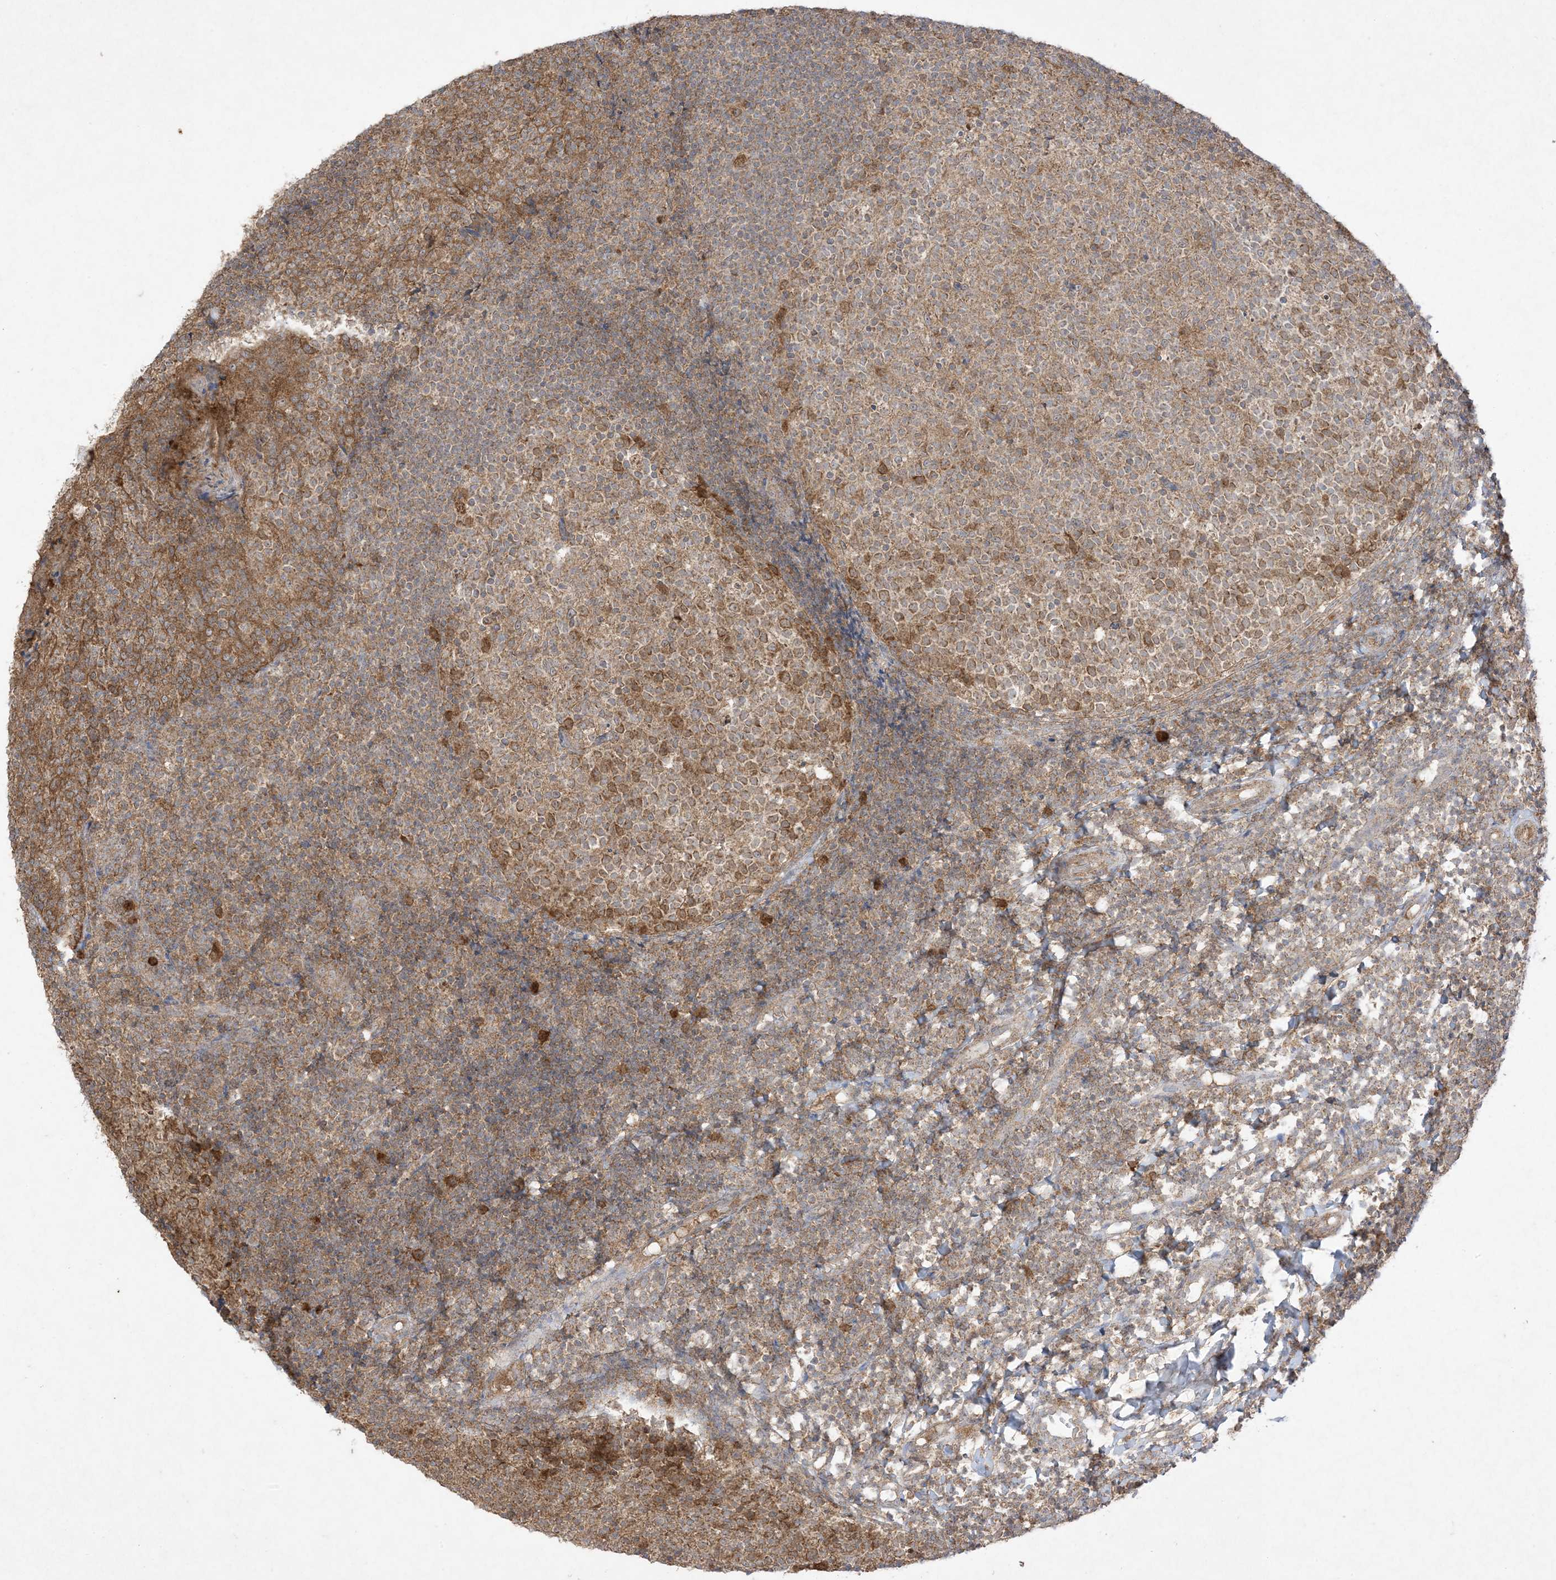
{"staining": {"intensity": "moderate", "quantity": ">75%", "location": "cytoplasmic/membranous"}, "tissue": "tonsil", "cell_type": "Germinal center cells", "image_type": "normal", "snomed": [{"axis": "morphology", "description": "Normal tissue, NOS"}, {"axis": "topography", "description": "Tonsil"}], "caption": "The micrograph exhibits immunohistochemical staining of unremarkable tonsil. There is moderate cytoplasmic/membranous staining is appreciated in about >75% of germinal center cells.", "gene": "UBE2C", "patient": {"sex": "female", "age": 19}}